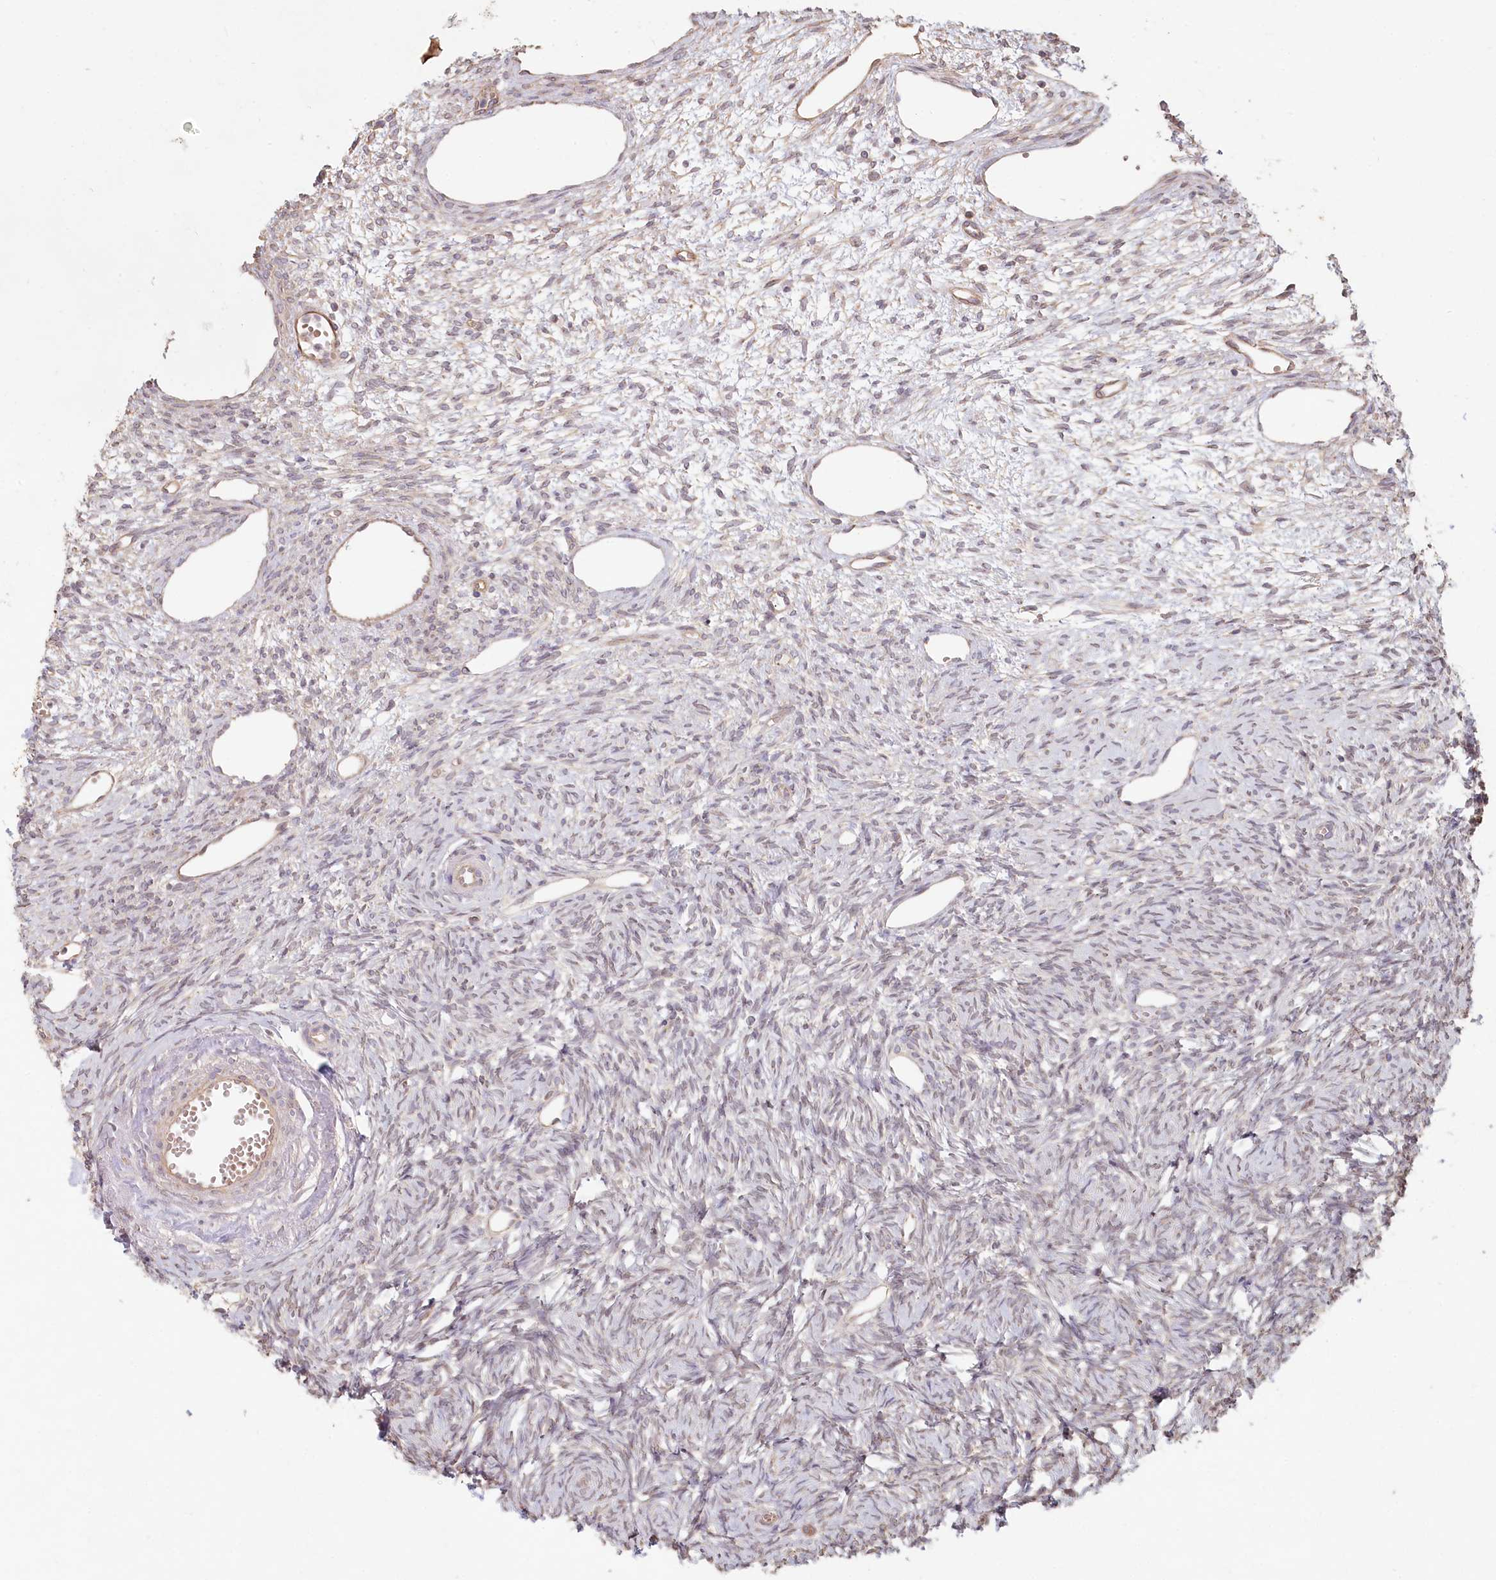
{"staining": {"intensity": "negative", "quantity": "none", "location": "none"}, "tissue": "ovary", "cell_type": "Ovarian stroma cells", "image_type": "normal", "snomed": [{"axis": "morphology", "description": "Normal tissue, NOS"}, {"axis": "topography", "description": "Ovary"}], "caption": "Photomicrograph shows no protein expression in ovarian stroma cells of unremarkable ovary.", "gene": "TCHP", "patient": {"sex": "female", "age": 51}}